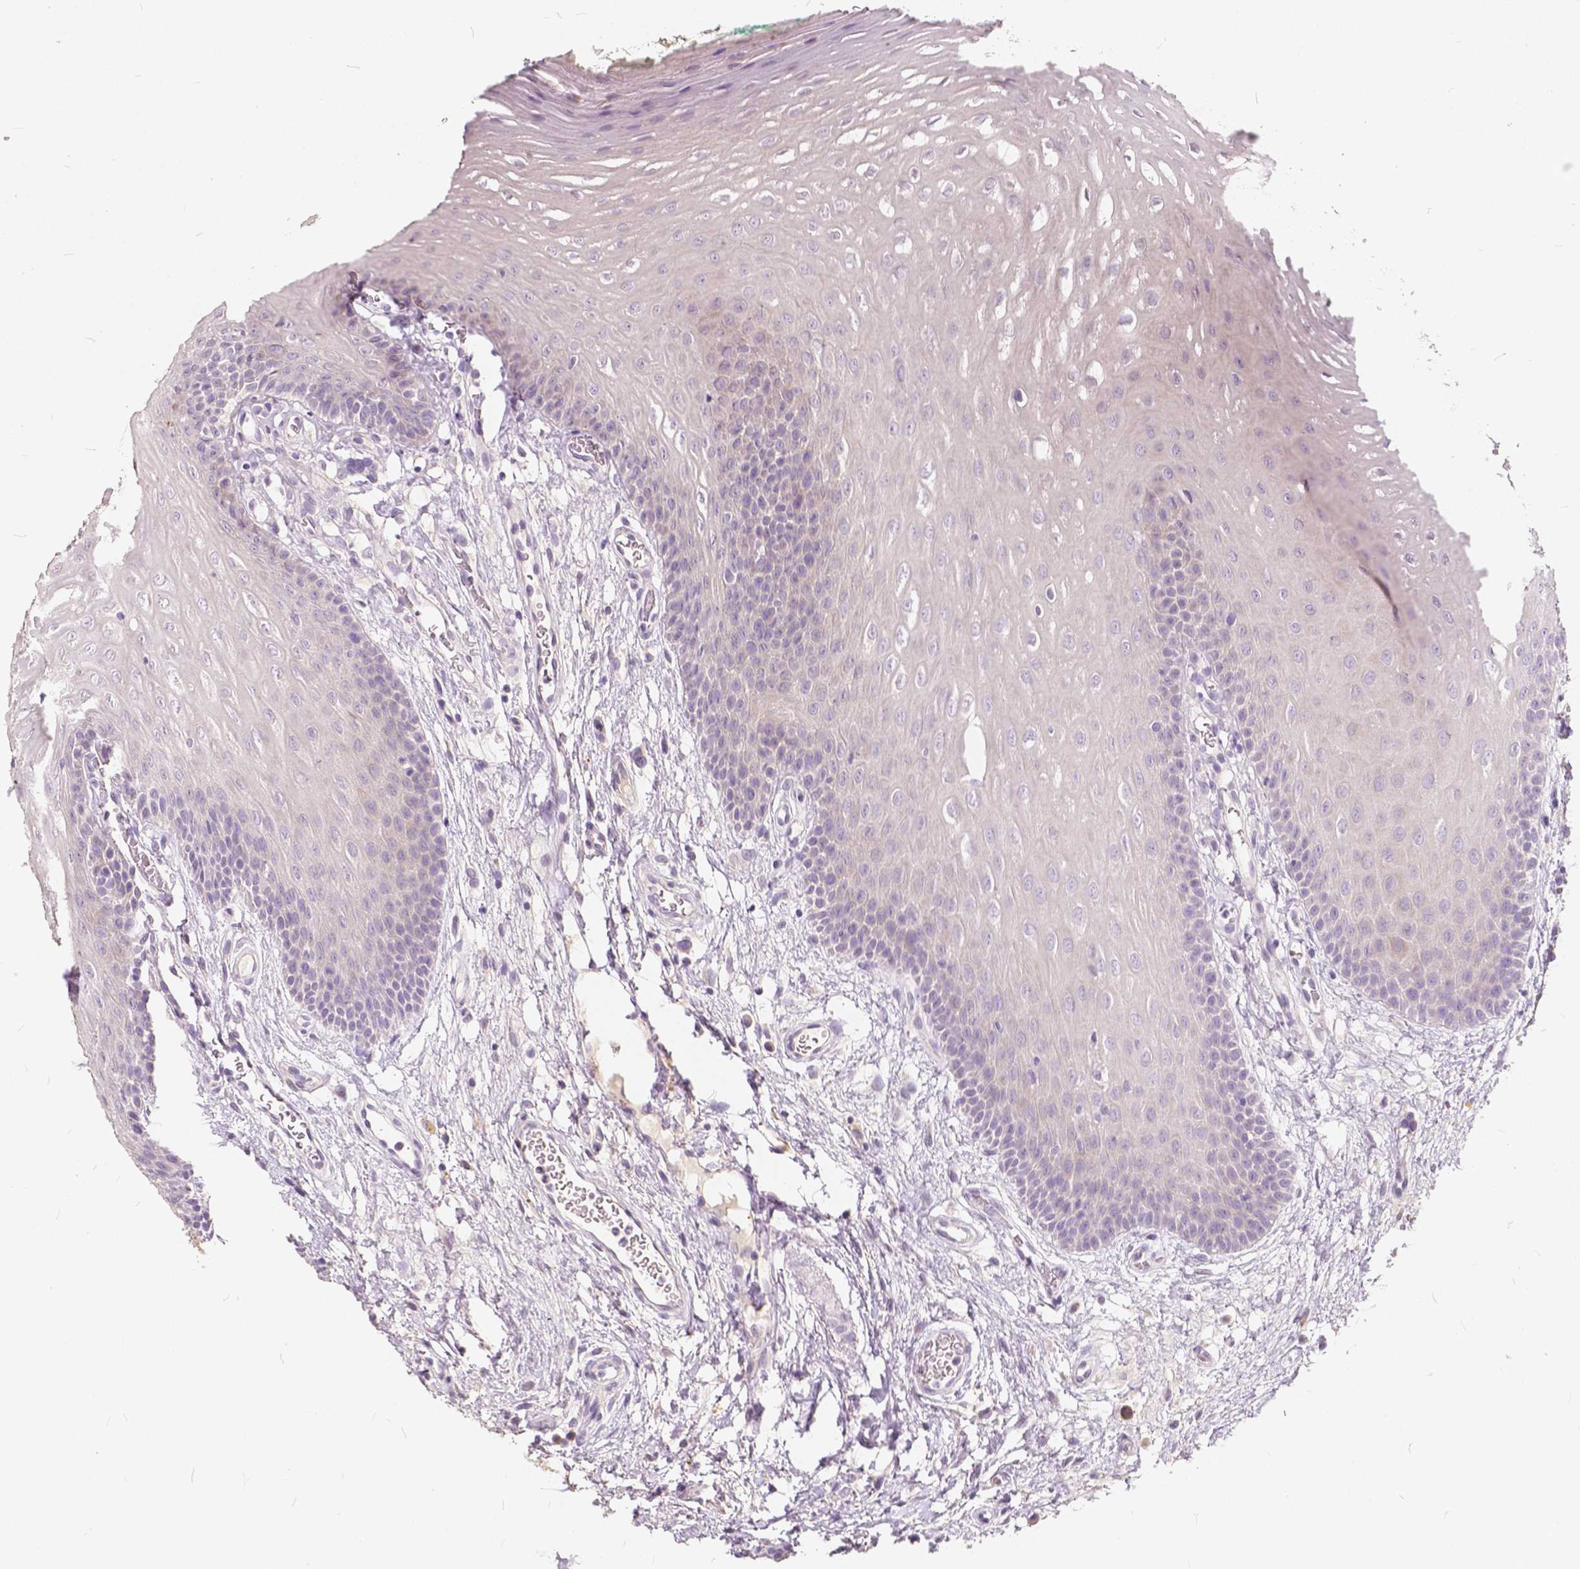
{"staining": {"intensity": "weak", "quantity": "<25%", "location": "cytoplasmic/membranous"}, "tissue": "oral mucosa", "cell_type": "Squamous epithelial cells", "image_type": "normal", "snomed": [{"axis": "morphology", "description": "Normal tissue, NOS"}, {"axis": "morphology", "description": "Squamous cell carcinoma, NOS"}, {"axis": "topography", "description": "Oral tissue"}, {"axis": "topography", "description": "Head-Neck"}], "caption": "Immunohistochemical staining of normal human oral mucosa exhibits no significant expression in squamous epithelial cells.", "gene": "SLC7A8", "patient": {"sex": "male", "age": 78}}